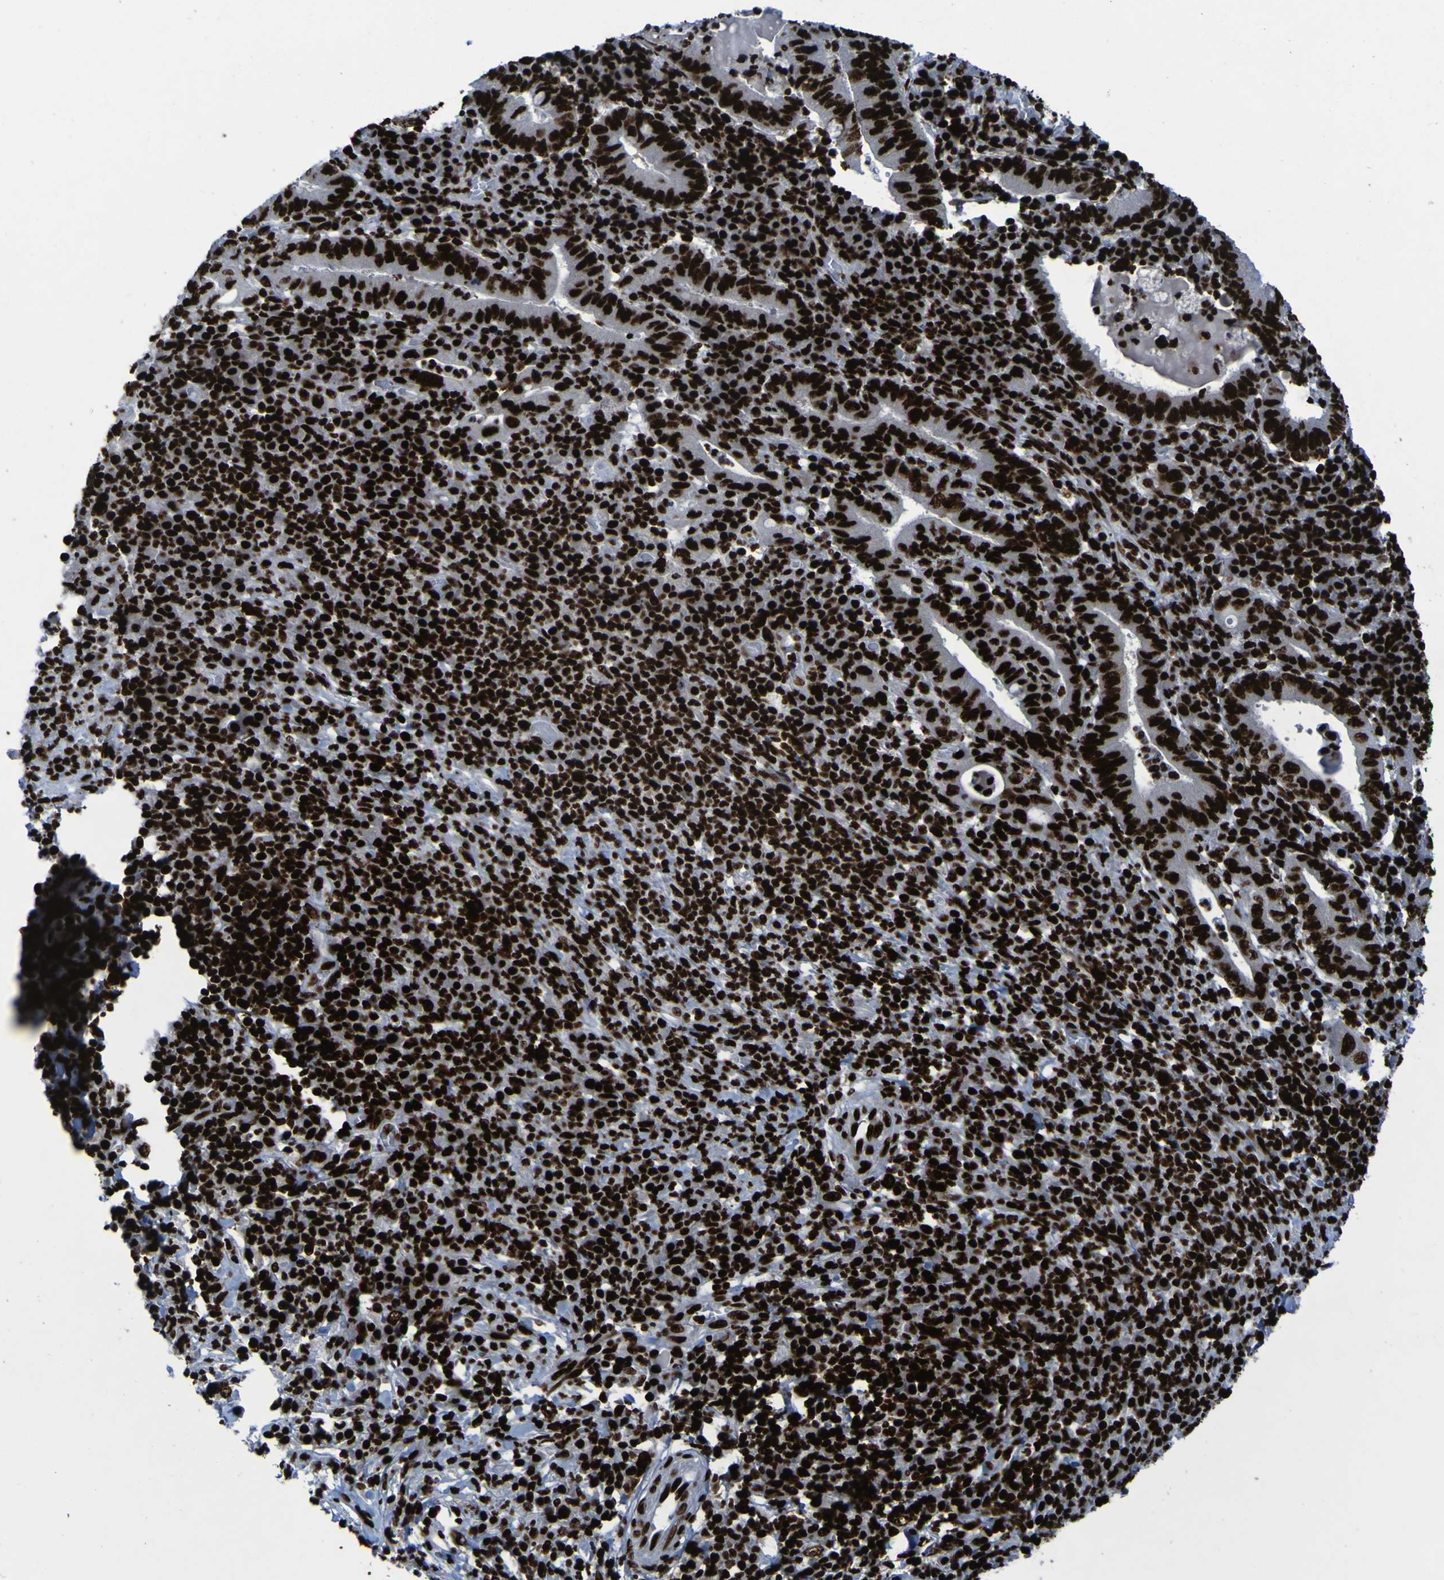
{"staining": {"intensity": "strong", "quantity": ">75%", "location": "nuclear"}, "tissue": "stomach cancer", "cell_type": "Tumor cells", "image_type": "cancer", "snomed": [{"axis": "morphology", "description": "Normal tissue, NOS"}, {"axis": "morphology", "description": "Adenocarcinoma, NOS"}, {"axis": "topography", "description": "Esophagus"}, {"axis": "topography", "description": "Stomach, upper"}, {"axis": "topography", "description": "Peripheral nerve tissue"}], "caption": "Strong nuclear positivity is present in about >75% of tumor cells in adenocarcinoma (stomach). (brown staining indicates protein expression, while blue staining denotes nuclei).", "gene": "NPM1", "patient": {"sex": "male", "age": 62}}